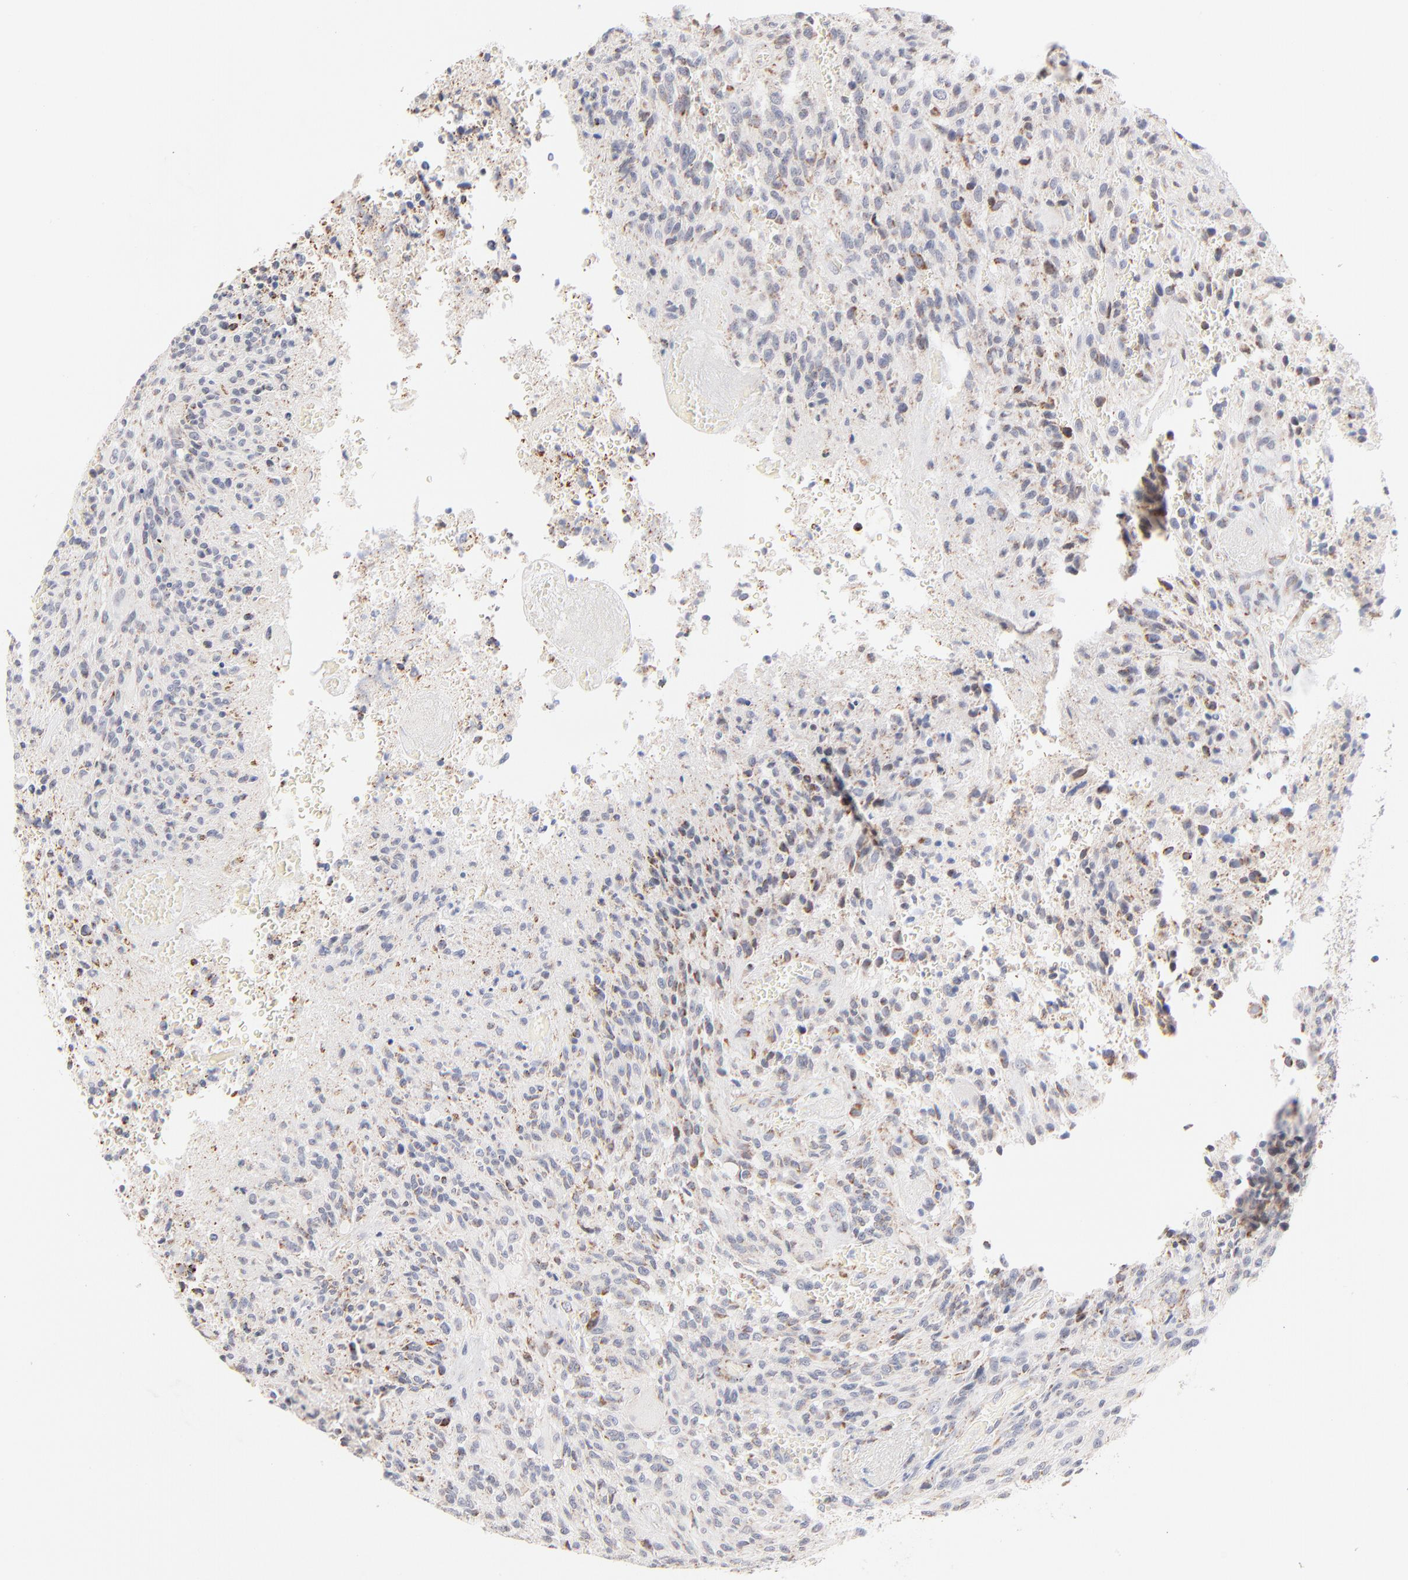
{"staining": {"intensity": "moderate", "quantity": "25%-75%", "location": "cytoplasmic/membranous"}, "tissue": "glioma", "cell_type": "Tumor cells", "image_type": "cancer", "snomed": [{"axis": "morphology", "description": "Normal tissue, NOS"}, {"axis": "morphology", "description": "Glioma, malignant, High grade"}, {"axis": "topography", "description": "Cerebral cortex"}], "caption": "An image of human high-grade glioma (malignant) stained for a protein displays moderate cytoplasmic/membranous brown staining in tumor cells. (Brightfield microscopy of DAB IHC at high magnification).", "gene": "MRPL58", "patient": {"sex": "male", "age": 56}}